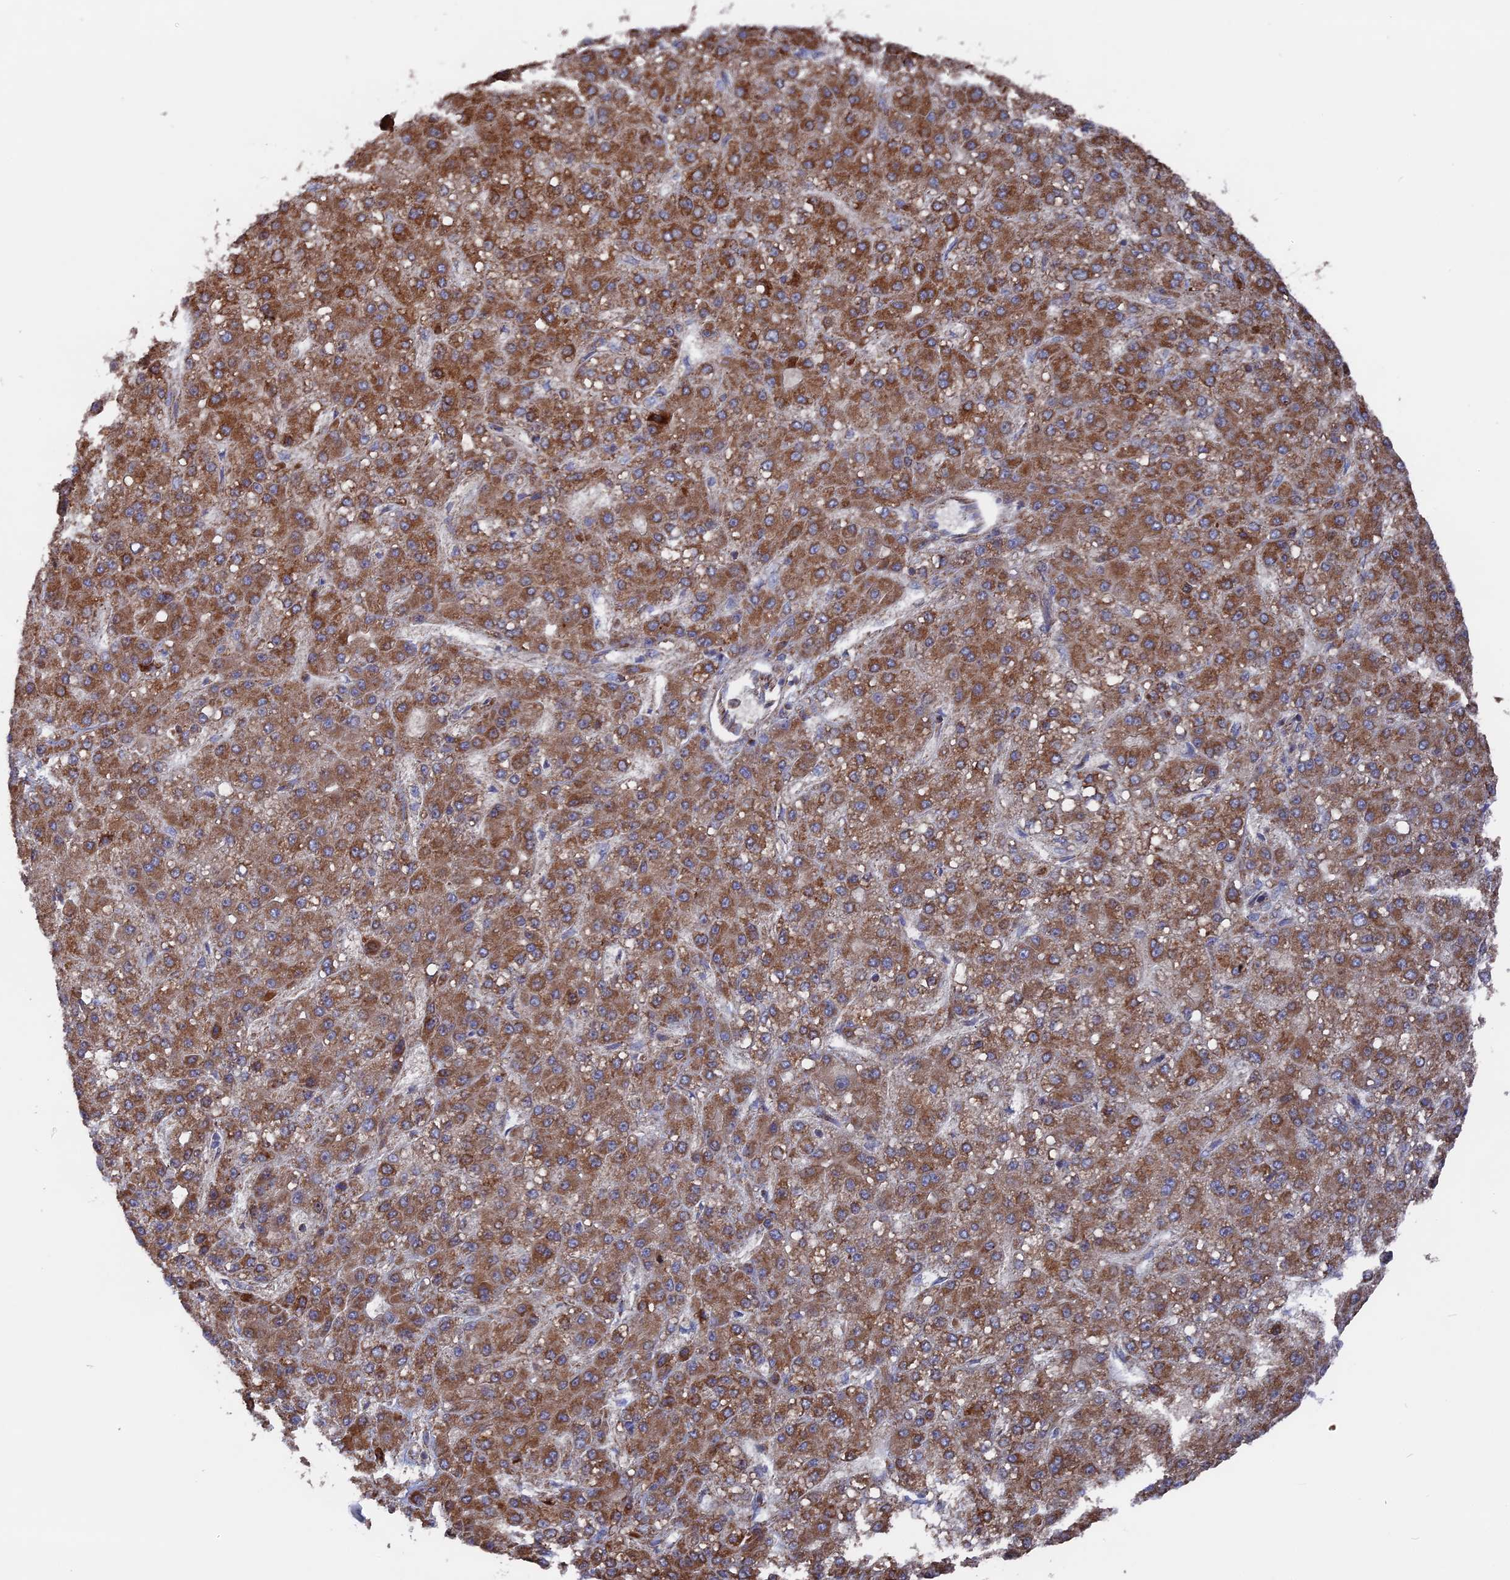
{"staining": {"intensity": "strong", "quantity": ">75%", "location": "cytoplasmic/membranous"}, "tissue": "liver cancer", "cell_type": "Tumor cells", "image_type": "cancer", "snomed": [{"axis": "morphology", "description": "Carcinoma, Hepatocellular, NOS"}, {"axis": "topography", "description": "Liver"}], "caption": "The image demonstrates staining of hepatocellular carcinoma (liver), revealing strong cytoplasmic/membranous protein staining (brown color) within tumor cells.", "gene": "TELO2", "patient": {"sex": "male", "age": 67}}